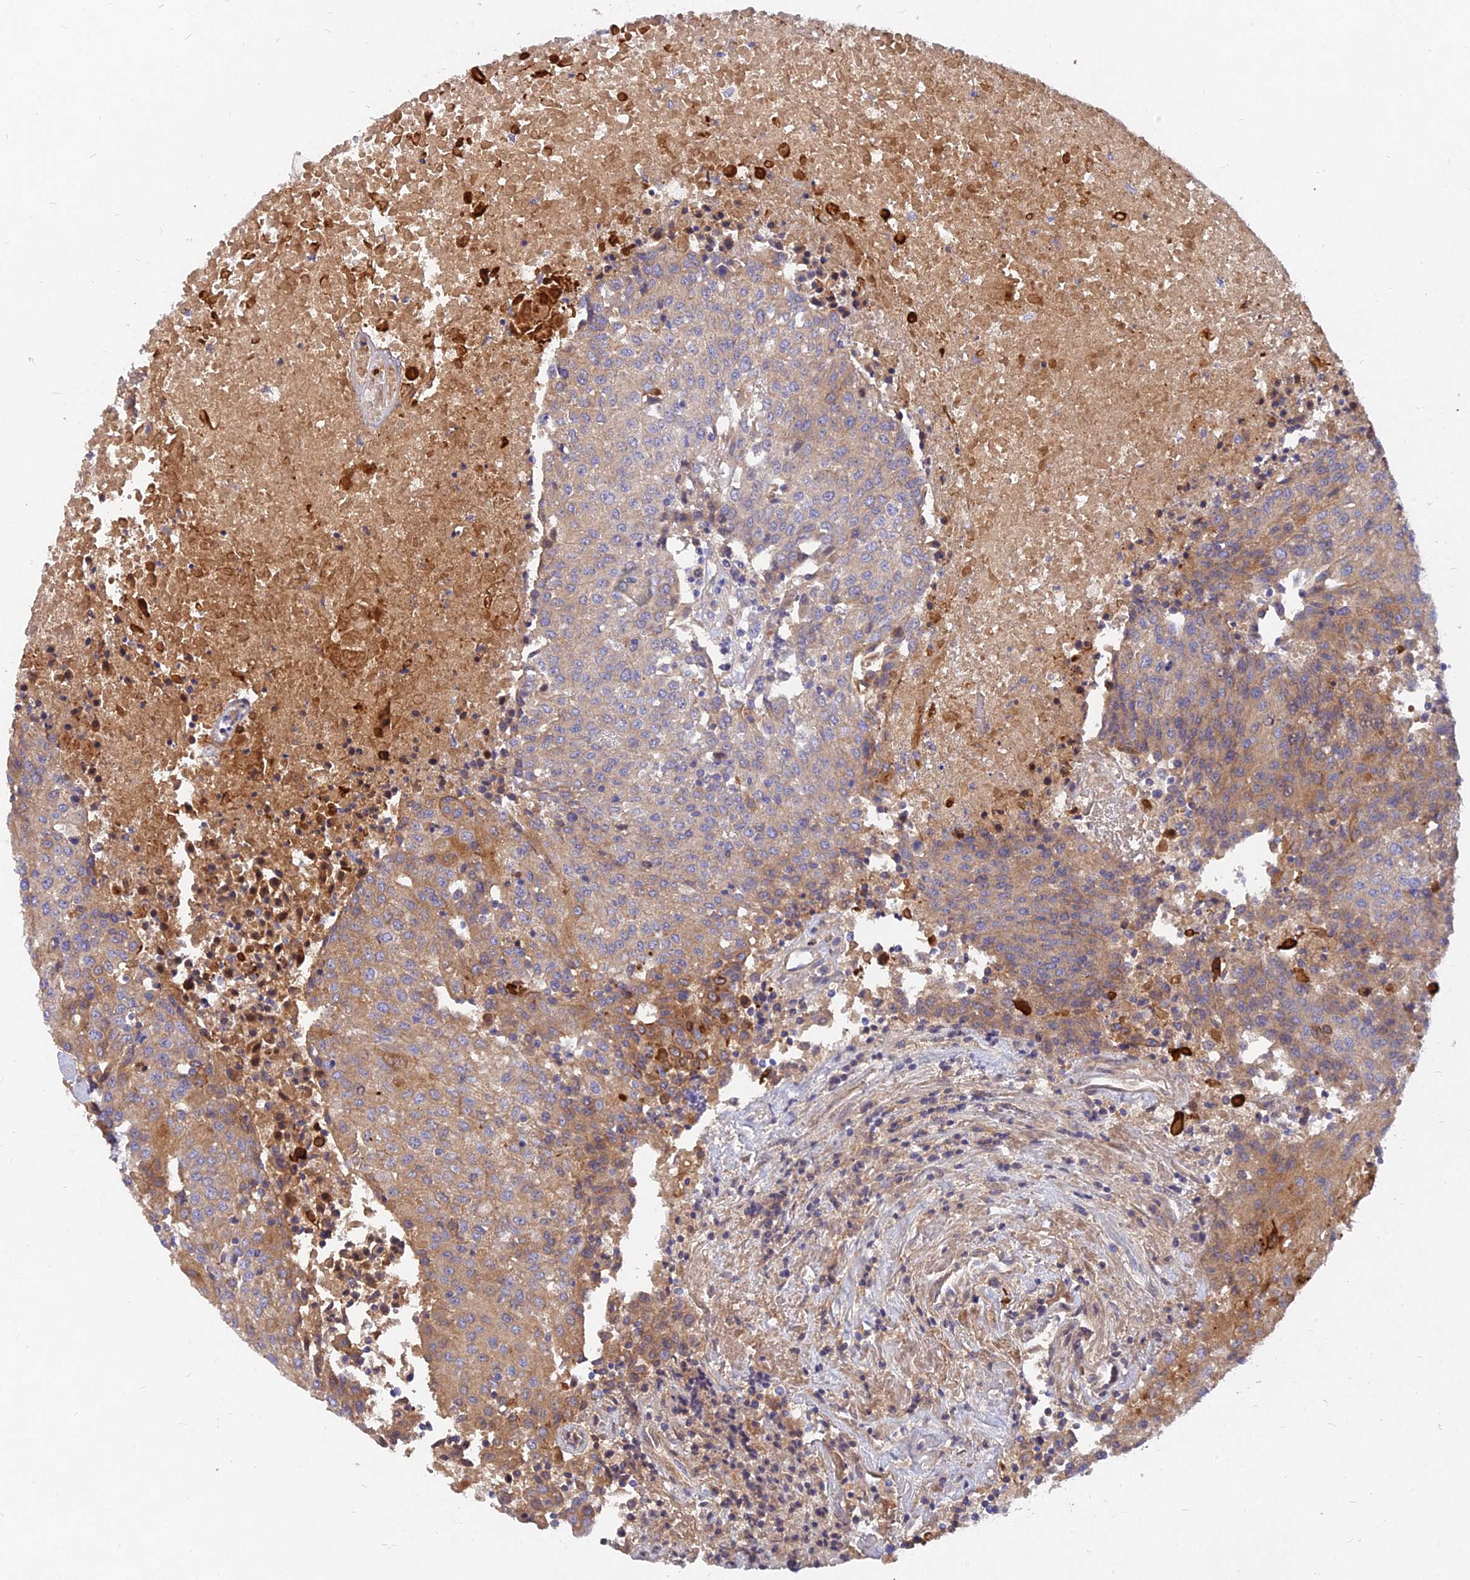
{"staining": {"intensity": "moderate", "quantity": "<25%", "location": "cytoplasmic/membranous"}, "tissue": "urothelial cancer", "cell_type": "Tumor cells", "image_type": "cancer", "snomed": [{"axis": "morphology", "description": "Urothelial carcinoma, High grade"}, {"axis": "topography", "description": "Urinary bladder"}], "caption": "Human urothelial carcinoma (high-grade) stained for a protein (brown) shows moderate cytoplasmic/membranous positive positivity in approximately <25% of tumor cells.", "gene": "MROH1", "patient": {"sex": "female", "age": 85}}